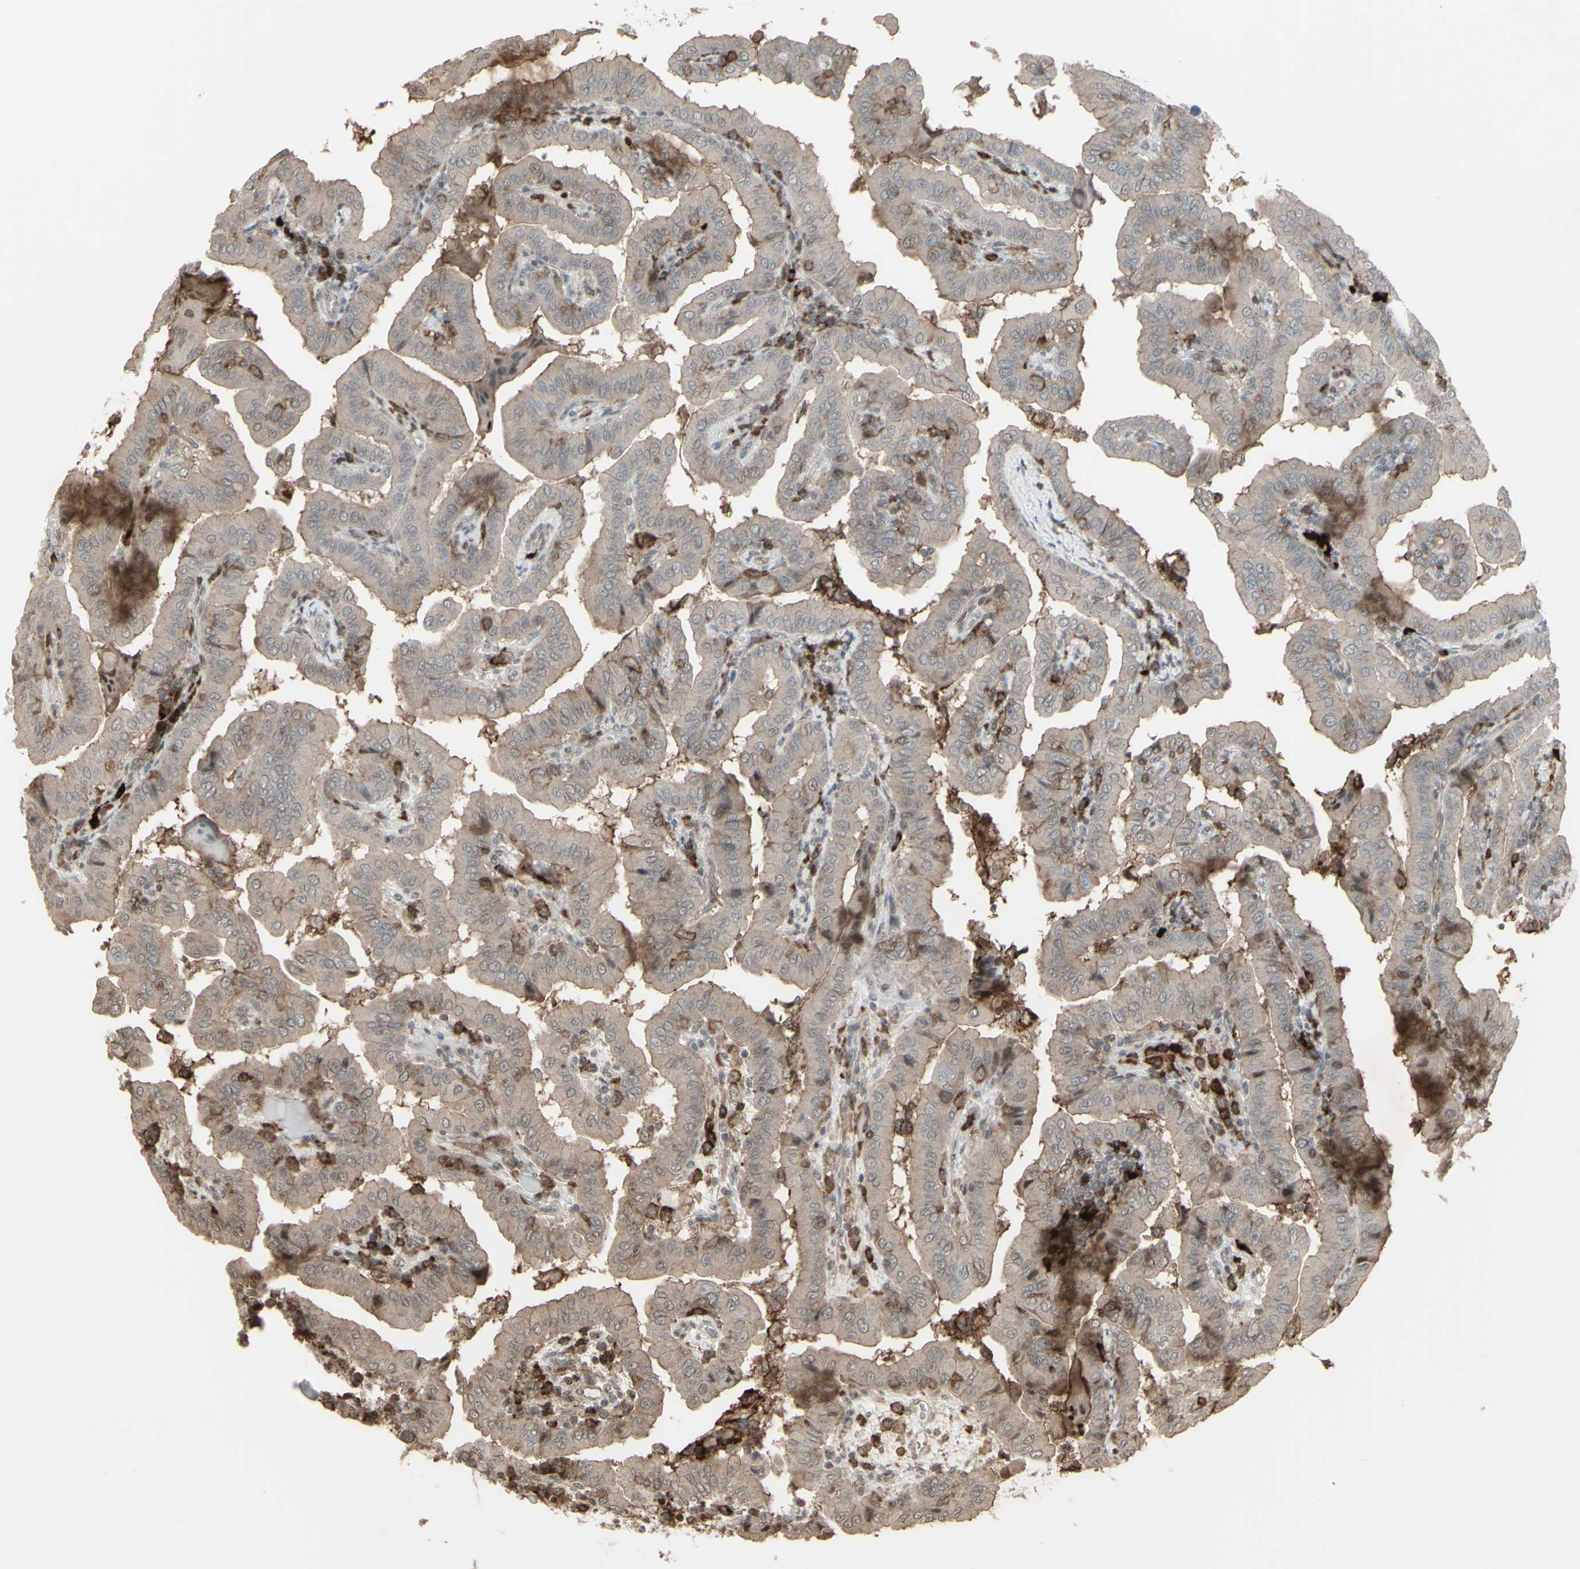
{"staining": {"intensity": "weak", "quantity": ">75%", "location": "cytoplasmic/membranous"}, "tissue": "thyroid cancer", "cell_type": "Tumor cells", "image_type": "cancer", "snomed": [{"axis": "morphology", "description": "Papillary adenocarcinoma, NOS"}, {"axis": "topography", "description": "Thyroid gland"}], "caption": "Immunohistochemistry of thyroid cancer reveals low levels of weak cytoplasmic/membranous positivity in about >75% of tumor cells. (DAB = brown stain, brightfield microscopy at high magnification).", "gene": "CD33", "patient": {"sex": "male", "age": 33}}